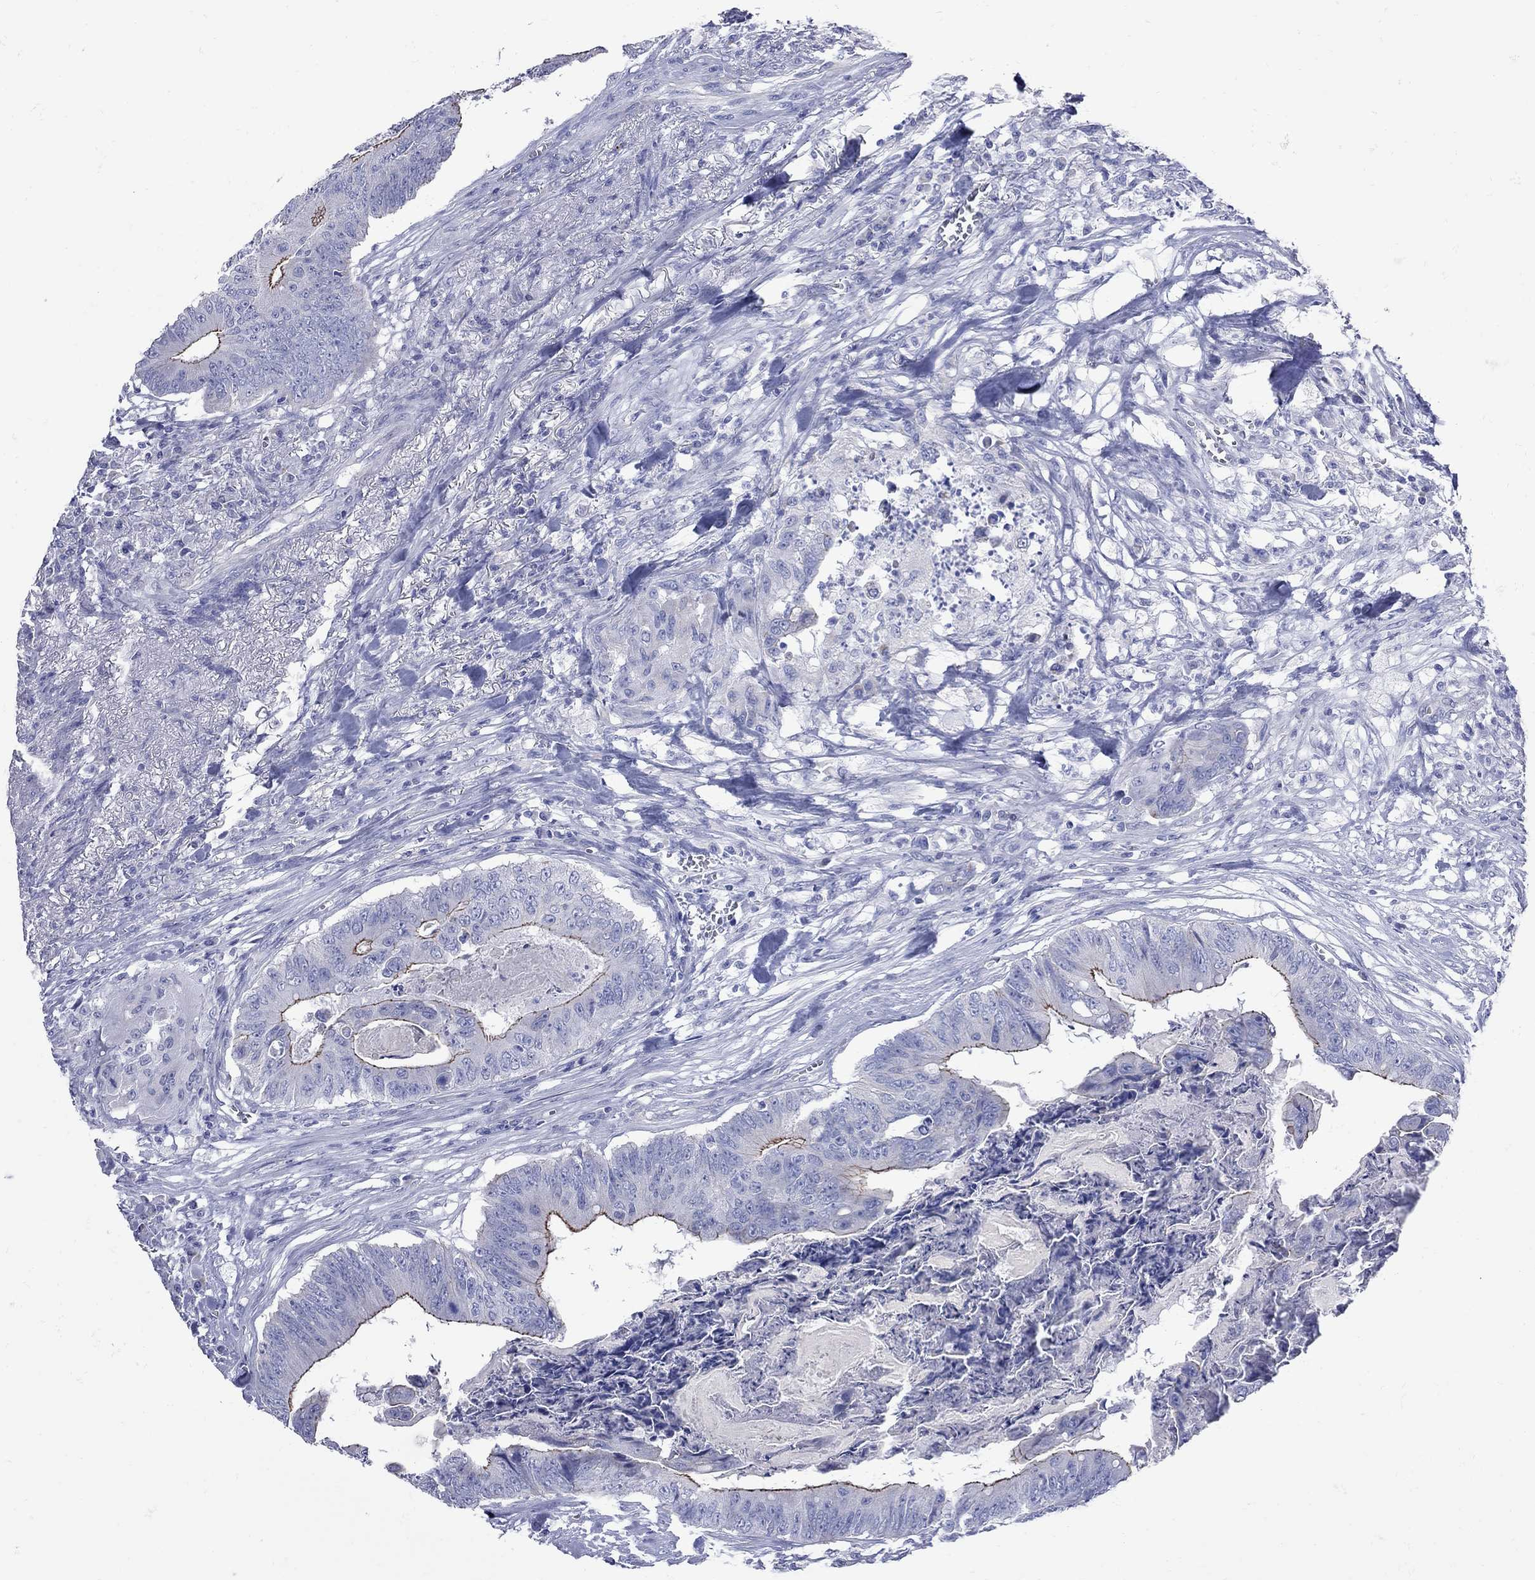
{"staining": {"intensity": "strong", "quantity": "25%-75%", "location": "cytoplasmic/membranous"}, "tissue": "colorectal cancer", "cell_type": "Tumor cells", "image_type": "cancer", "snomed": [{"axis": "morphology", "description": "Adenocarcinoma, NOS"}, {"axis": "topography", "description": "Colon"}], "caption": "Immunohistochemical staining of human colorectal cancer (adenocarcinoma) shows high levels of strong cytoplasmic/membranous protein staining in about 25%-75% of tumor cells.", "gene": "PDZD3", "patient": {"sex": "male", "age": 84}}